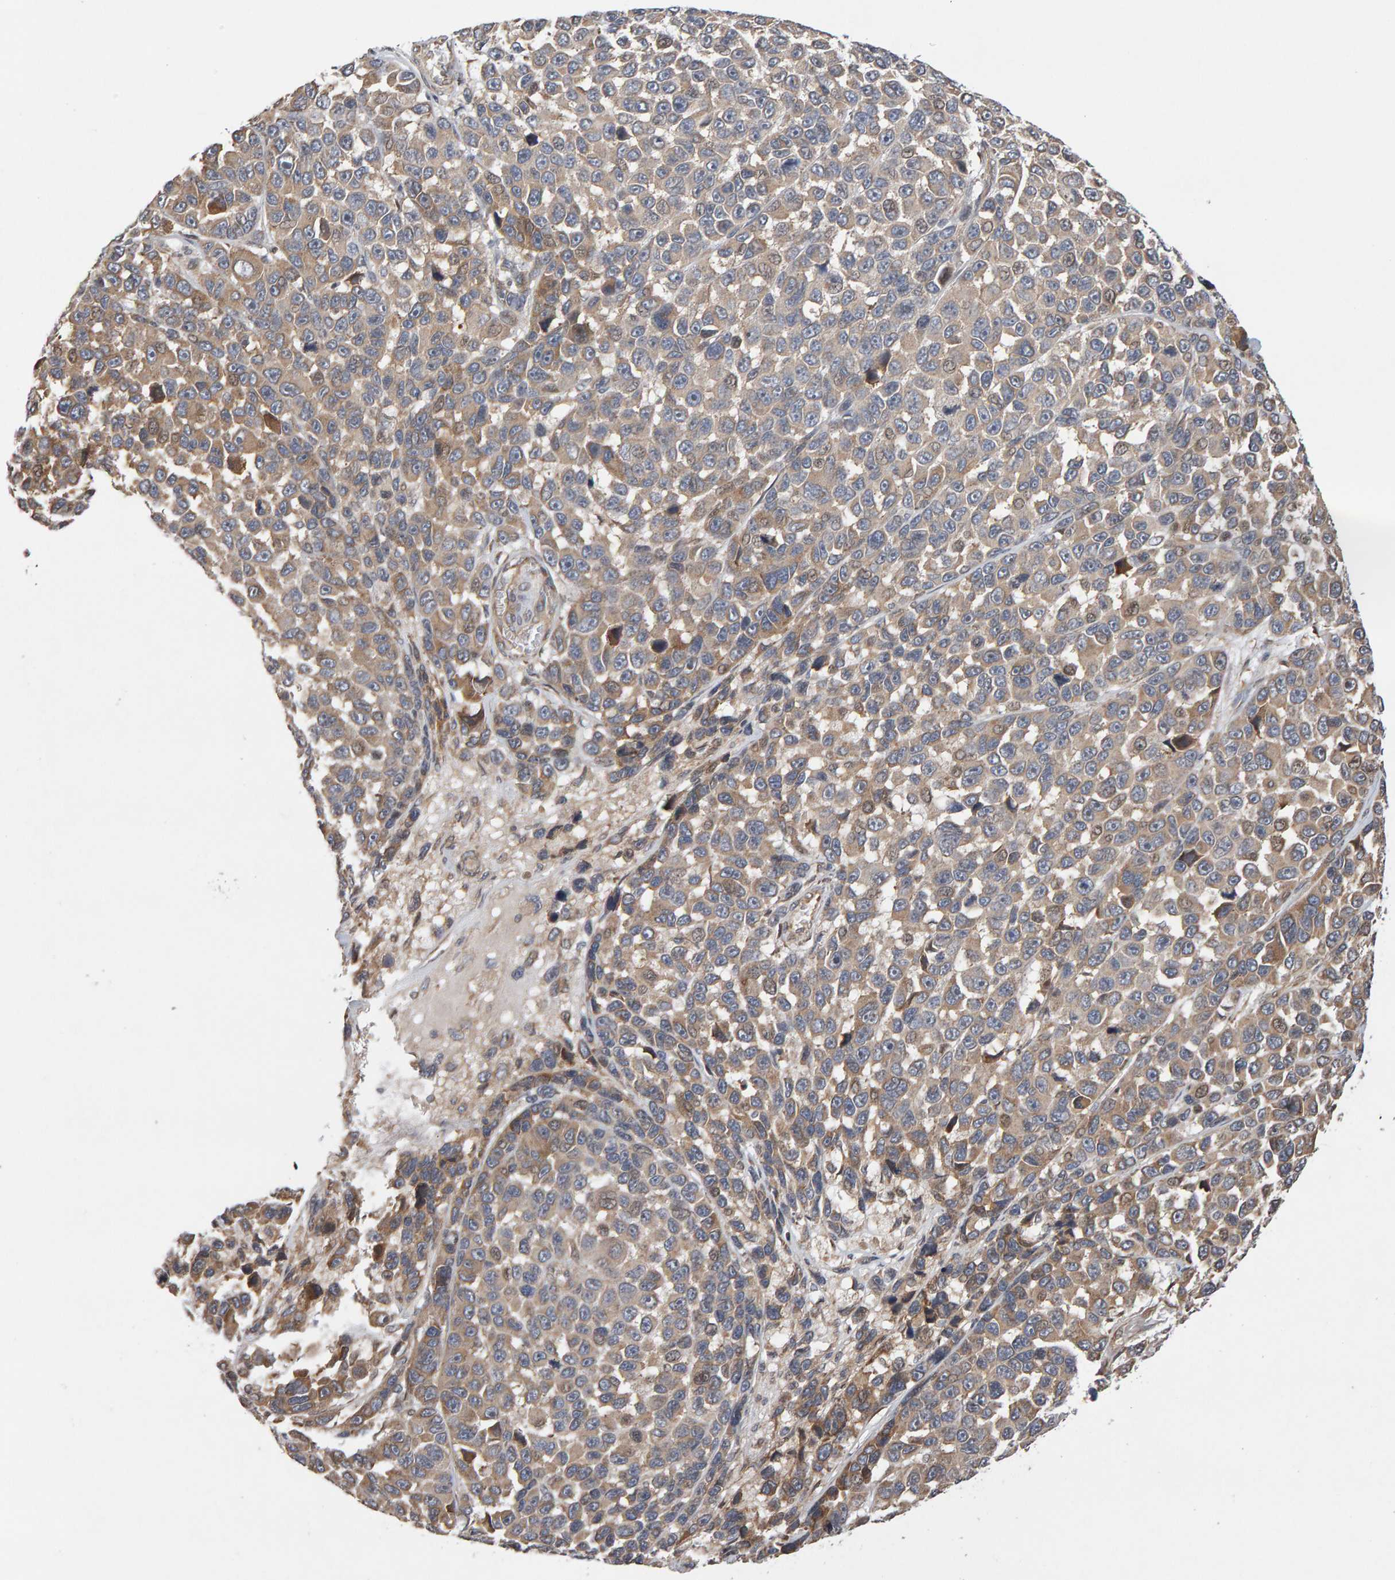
{"staining": {"intensity": "weak", "quantity": "25%-75%", "location": "cytoplasmic/membranous"}, "tissue": "melanoma", "cell_type": "Tumor cells", "image_type": "cancer", "snomed": [{"axis": "morphology", "description": "Malignant melanoma, NOS"}, {"axis": "topography", "description": "Skin"}], "caption": "Immunohistochemistry image of neoplastic tissue: human malignant melanoma stained using immunohistochemistry reveals low levels of weak protein expression localized specifically in the cytoplasmic/membranous of tumor cells, appearing as a cytoplasmic/membranous brown color.", "gene": "LZTS1", "patient": {"sex": "male", "age": 53}}